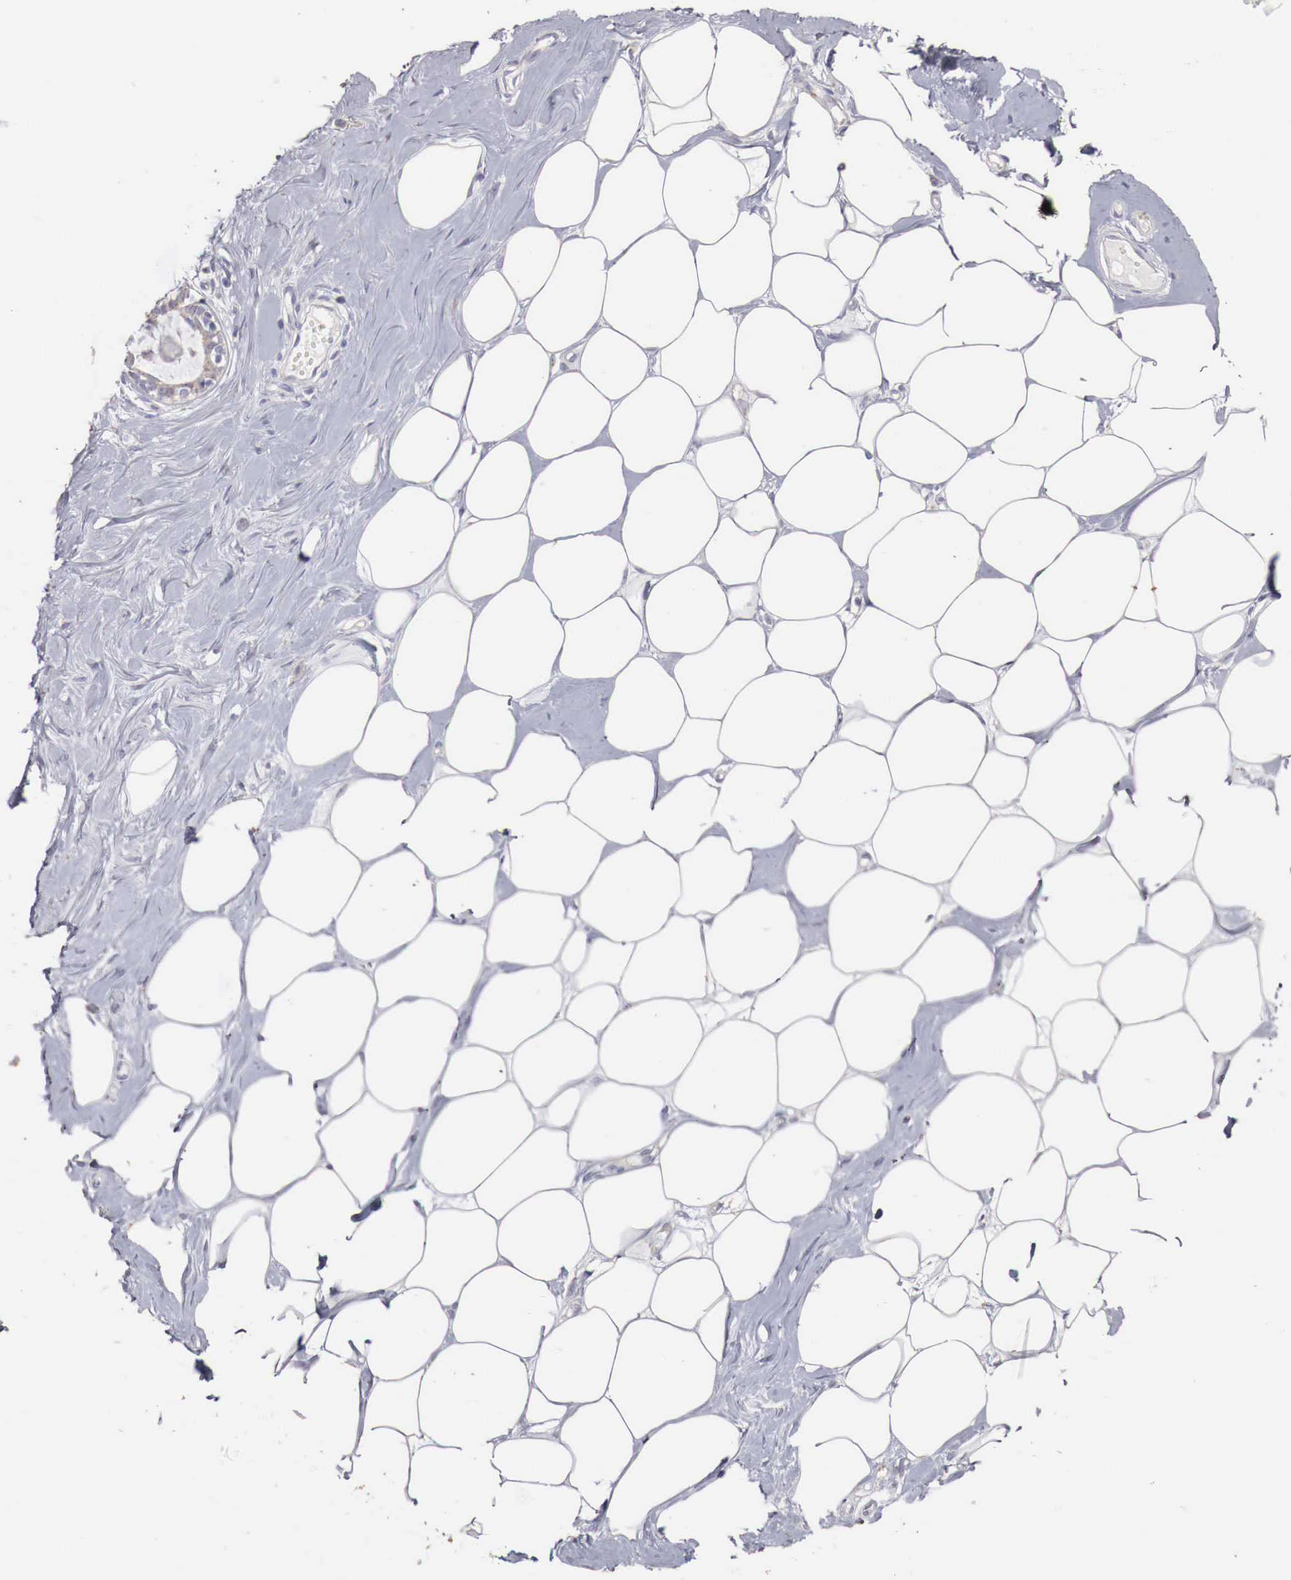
{"staining": {"intensity": "negative", "quantity": "none", "location": "none"}, "tissue": "adipose tissue", "cell_type": "Adipocytes", "image_type": "normal", "snomed": [{"axis": "morphology", "description": "Normal tissue, NOS"}, {"axis": "topography", "description": "Breast"}], "caption": "Benign adipose tissue was stained to show a protein in brown. There is no significant staining in adipocytes. (Brightfield microscopy of DAB immunohistochemistry (IHC) at high magnification).", "gene": "NSDHL", "patient": {"sex": "female", "age": 44}}